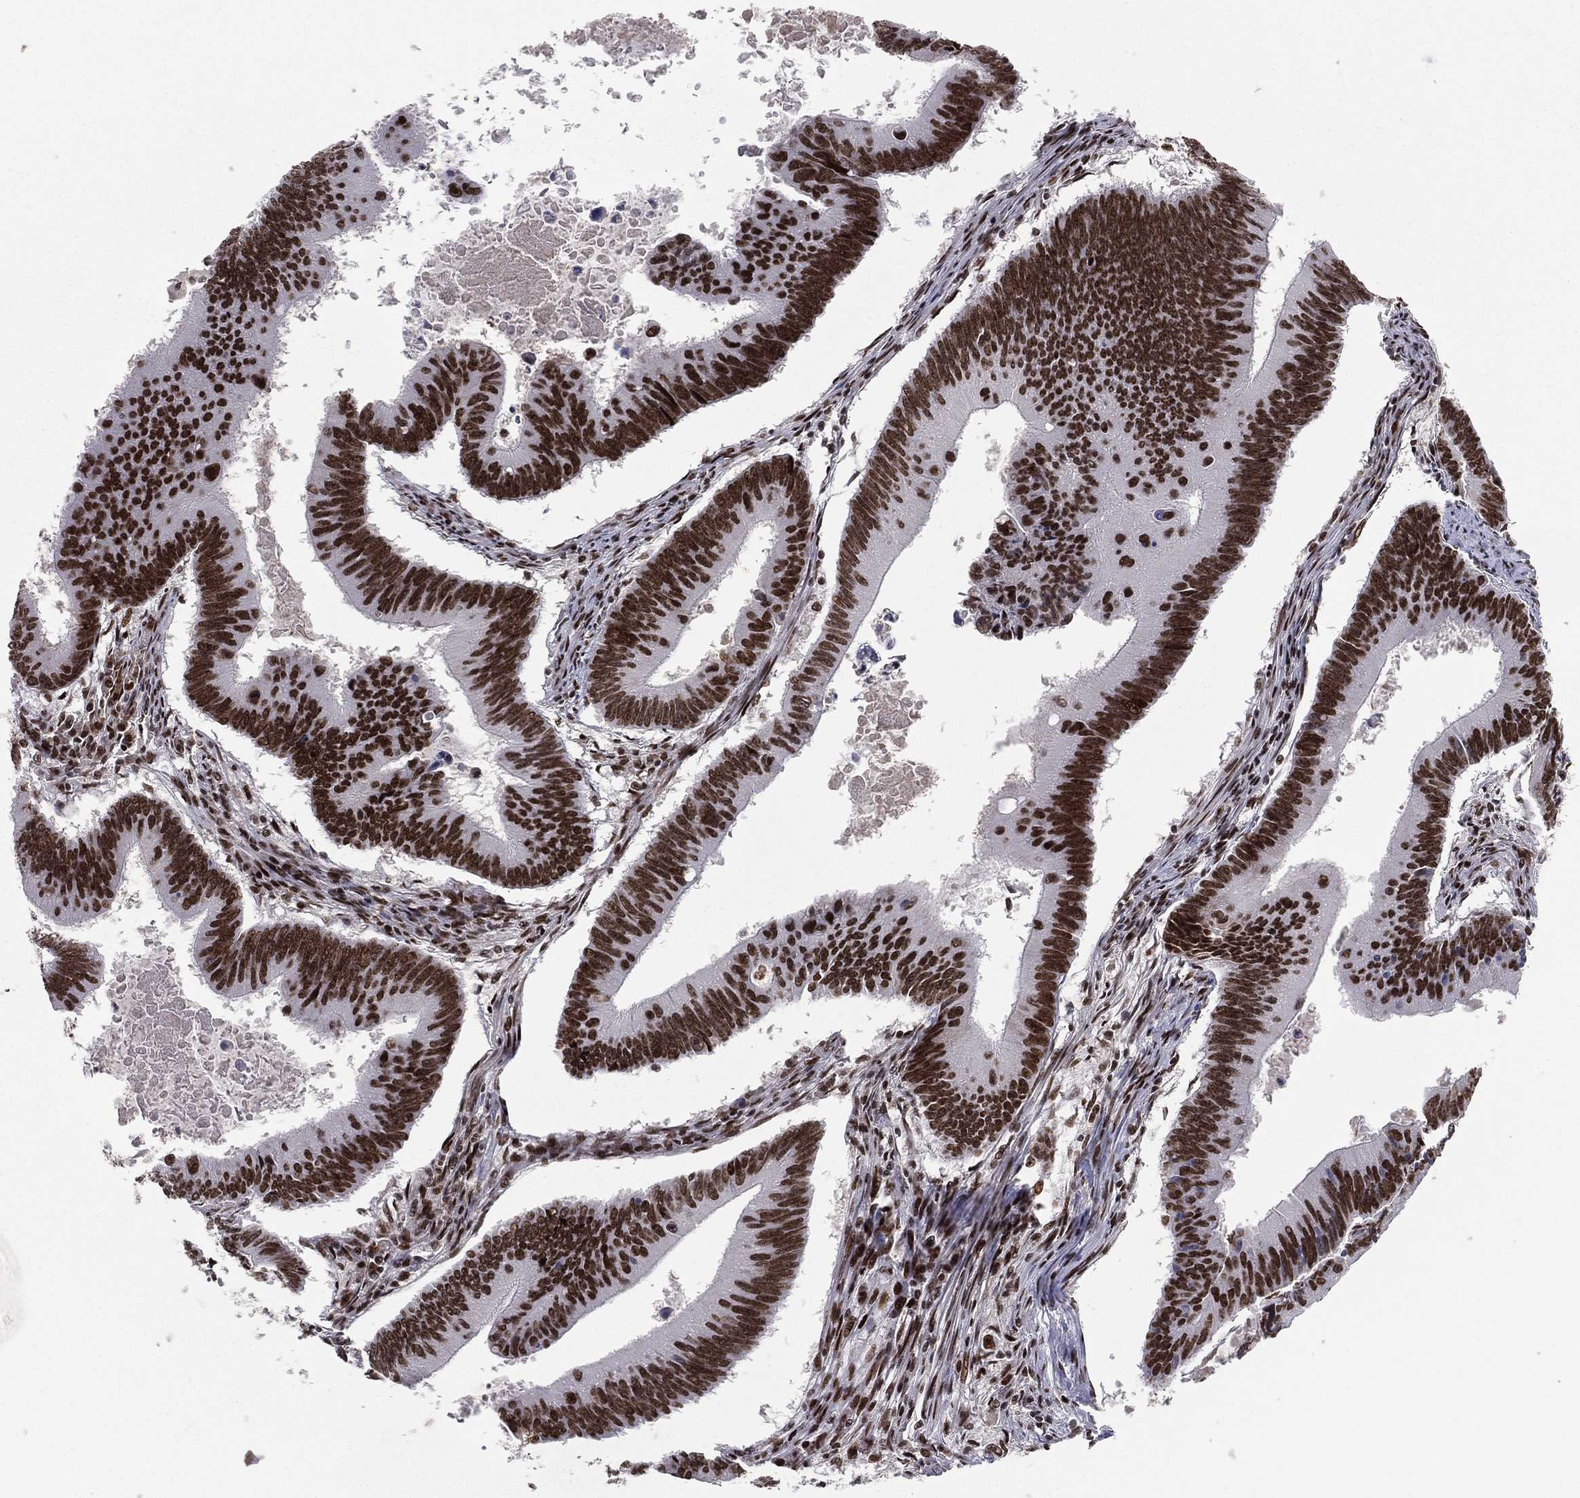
{"staining": {"intensity": "strong", "quantity": ">75%", "location": "nuclear"}, "tissue": "colorectal cancer", "cell_type": "Tumor cells", "image_type": "cancer", "snomed": [{"axis": "morphology", "description": "Adenocarcinoma, NOS"}, {"axis": "topography", "description": "Colon"}], "caption": "Colorectal adenocarcinoma stained with a brown dye shows strong nuclear positive staining in approximately >75% of tumor cells.", "gene": "RTF1", "patient": {"sex": "female", "age": 87}}